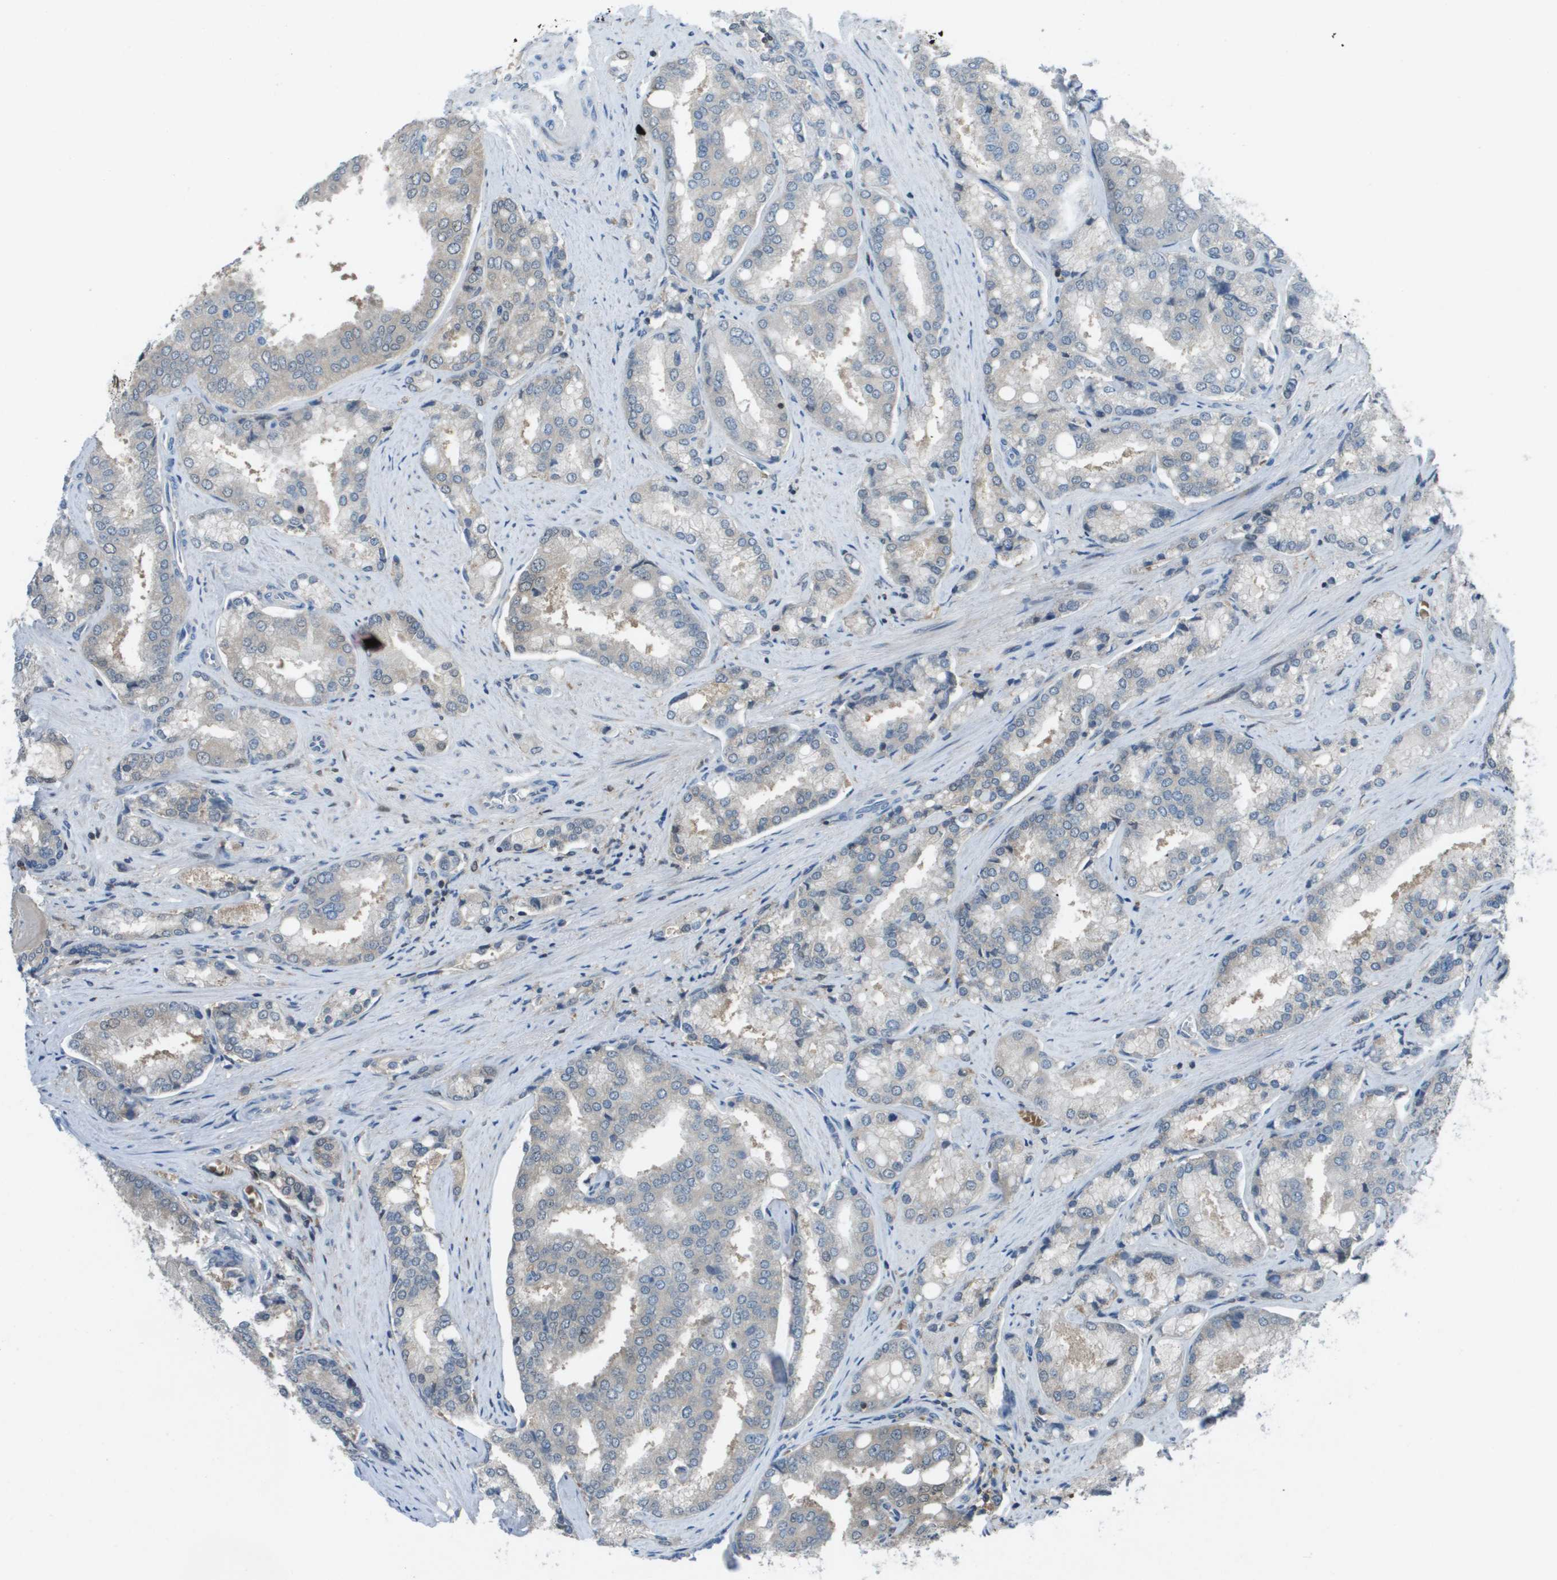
{"staining": {"intensity": "weak", "quantity": "<25%", "location": "cytoplasmic/membranous"}, "tissue": "prostate cancer", "cell_type": "Tumor cells", "image_type": "cancer", "snomed": [{"axis": "morphology", "description": "Adenocarcinoma, High grade"}, {"axis": "topography", "description": "Prostate"}], "caption": "This is a histopathology image of immunohistochemistry staining of adenocarcinoma (high-grade) (prostate), which shows no expression in tumor cells. (Stains: DAB IHC with hematoxylin counter stain, Microscopy: brightfield microscopy at high magnification).", "gene": "CAMK4", "patient": {"sex": "male", "age": 50}}